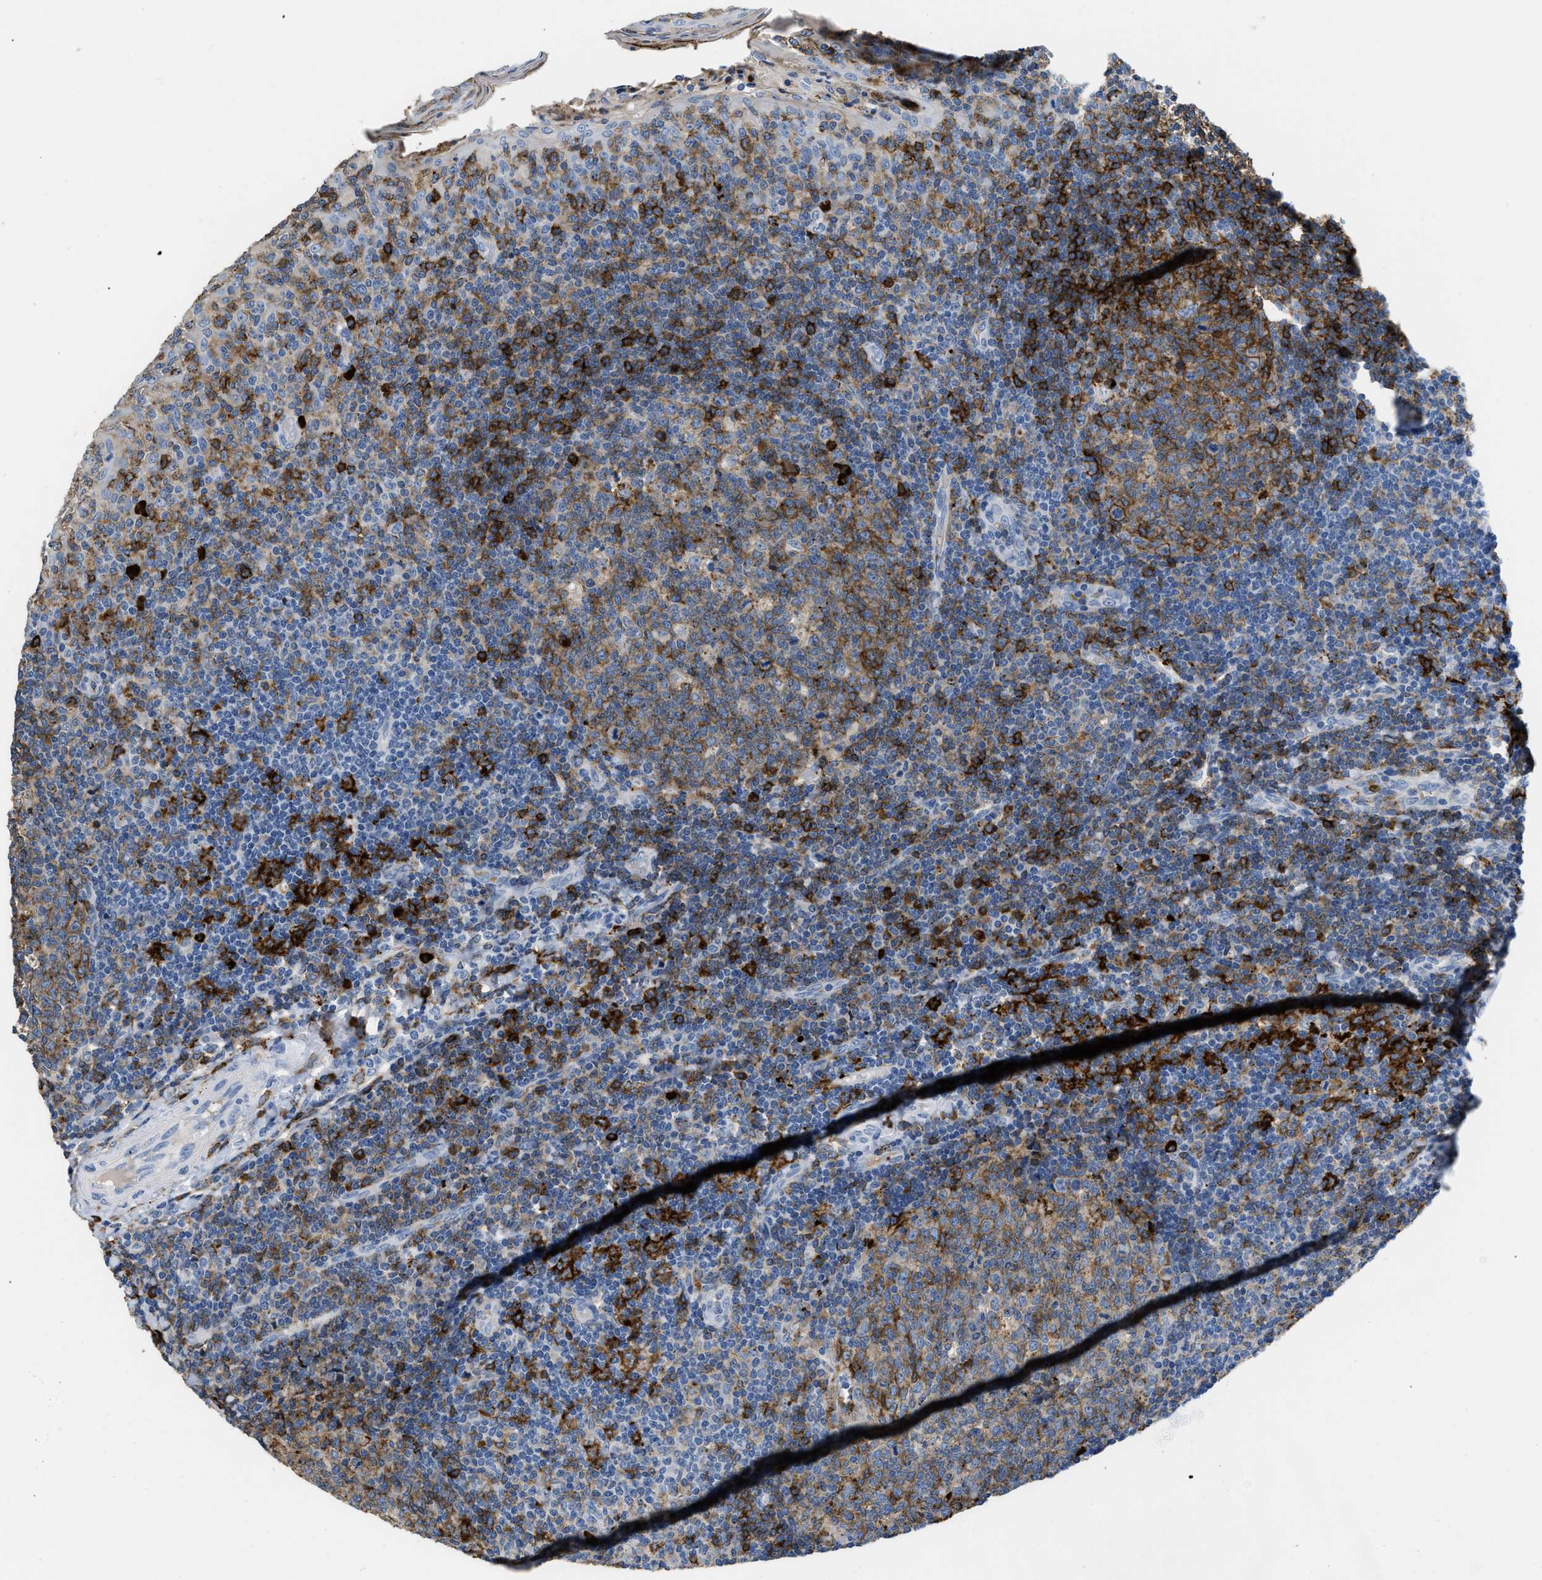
{"staining": {"intensity": "moderate", "quantity": "25%-75%", "location": "cytoplasmic/membranous"}, "tissue": "tonsil", "cell_type": "Germinal center cells", "image_type": "normal", "snomed": [{"axis": "morphology", "description": "Normal tissue, NOS"}, {"axis": "topography", "description": "Tonsil"}], "caption": "Tonsil stained with IHC demonstrates moderate cytoplasmic/membranous staining in approximately 25%-75% of germinal center cells. Nuclei are stained in blue.", "gene": "FGF18", "patient": {"sex": "female", "age": 19}}